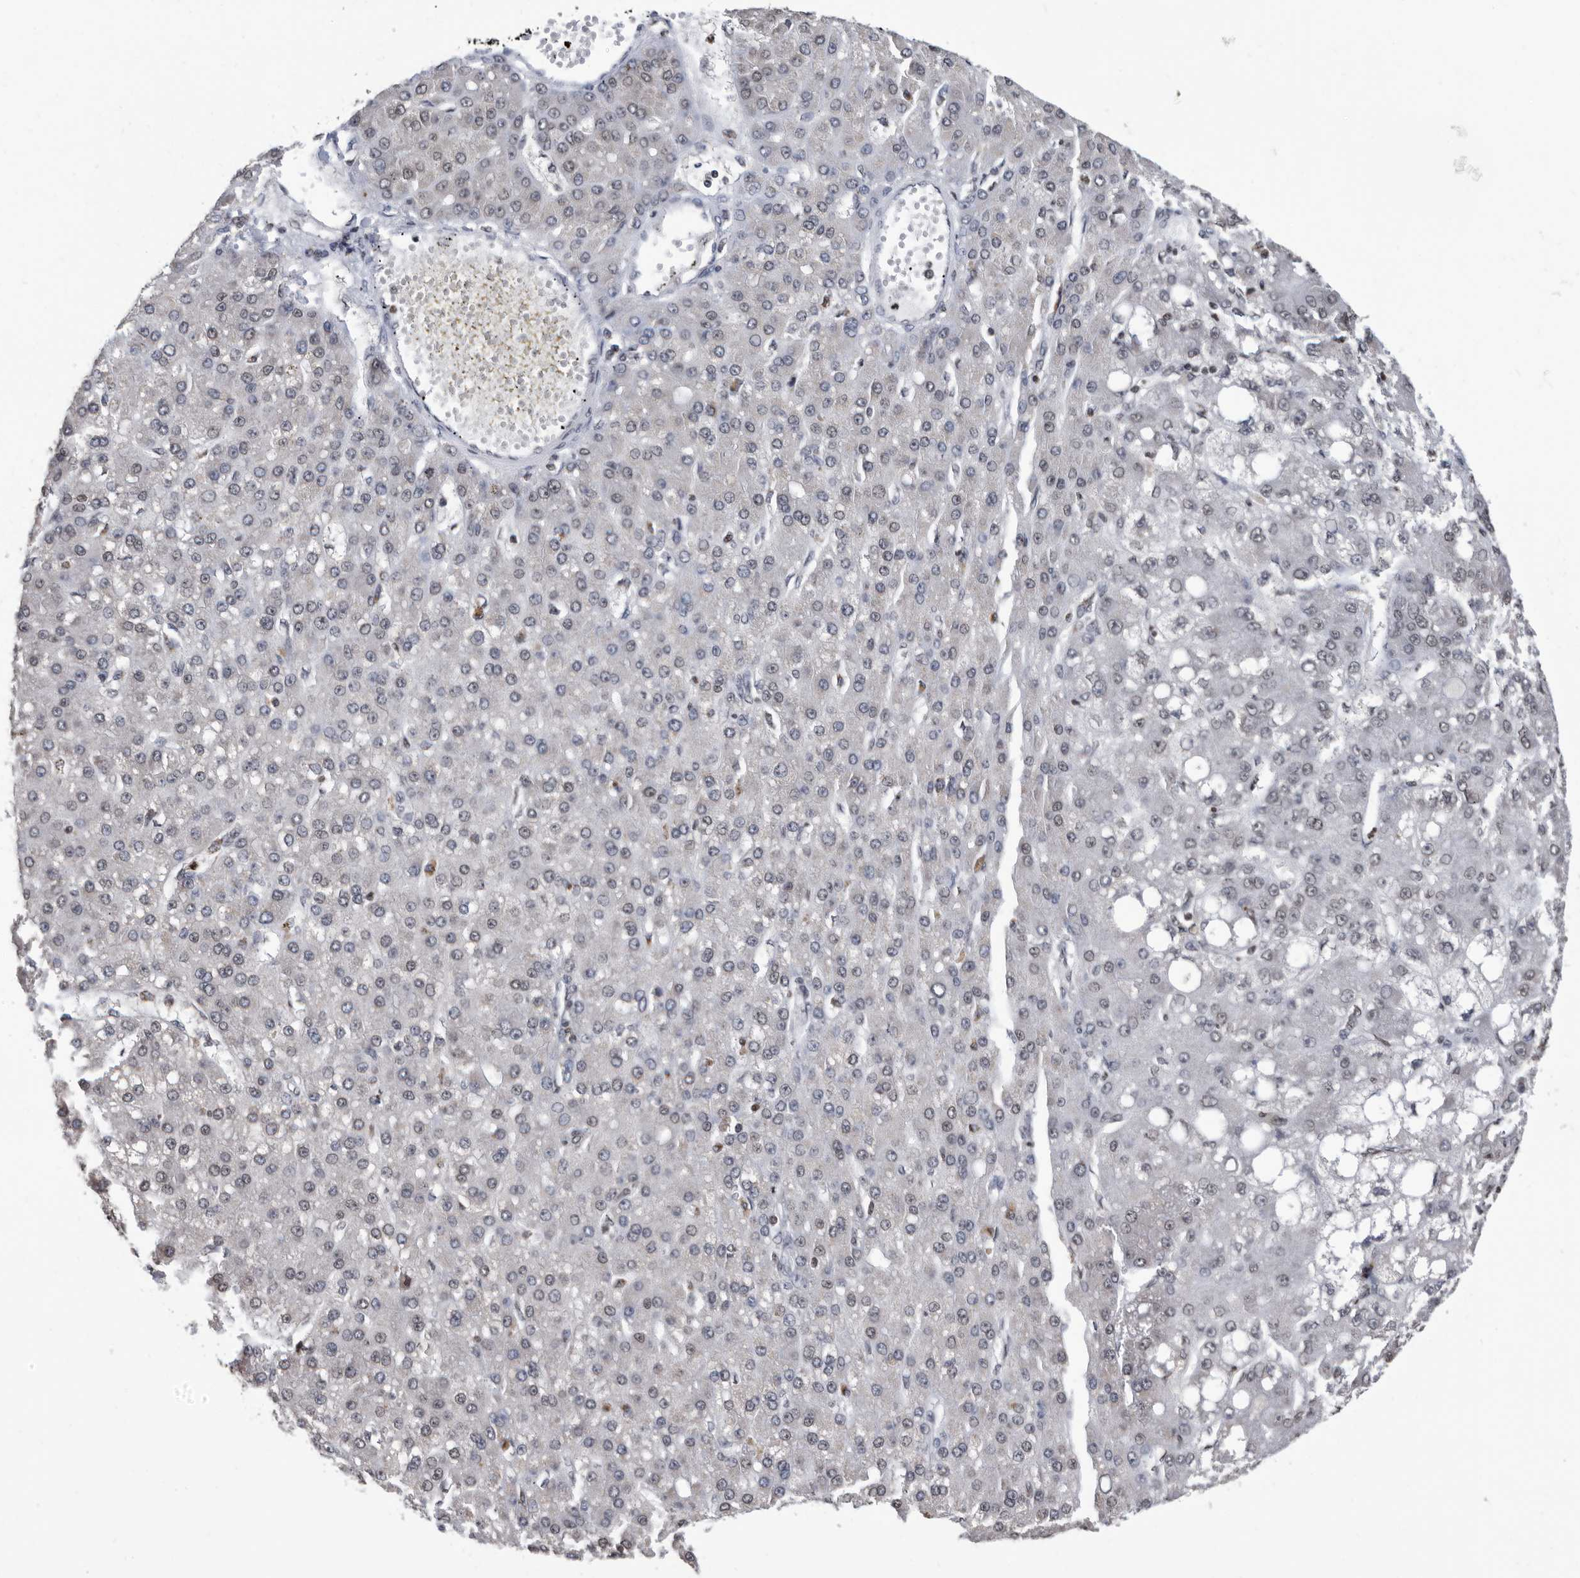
{"staining": {"intensity": "weak", "quantity": "<25%", "location": "nuclear"}, "tissue": "liver cancer", "cell_type": "Tumor cells", "image_type": "cancer", "snomed": [{"axis": "morphology", "description": "Carcinoma, Hepatocellular, NOS"}, {"axis": "topography", "description": "Liver"}], "caption": "Protein analysis of liver hepatocellular carcinoma displays no significant staining in tumor cells. (DAB (3,3'-diaminobenzidine) immunohistochemistry (IHC), high magnification).", "gene": "TSTD1", "patient": {"sex": "male", "age": 67}}